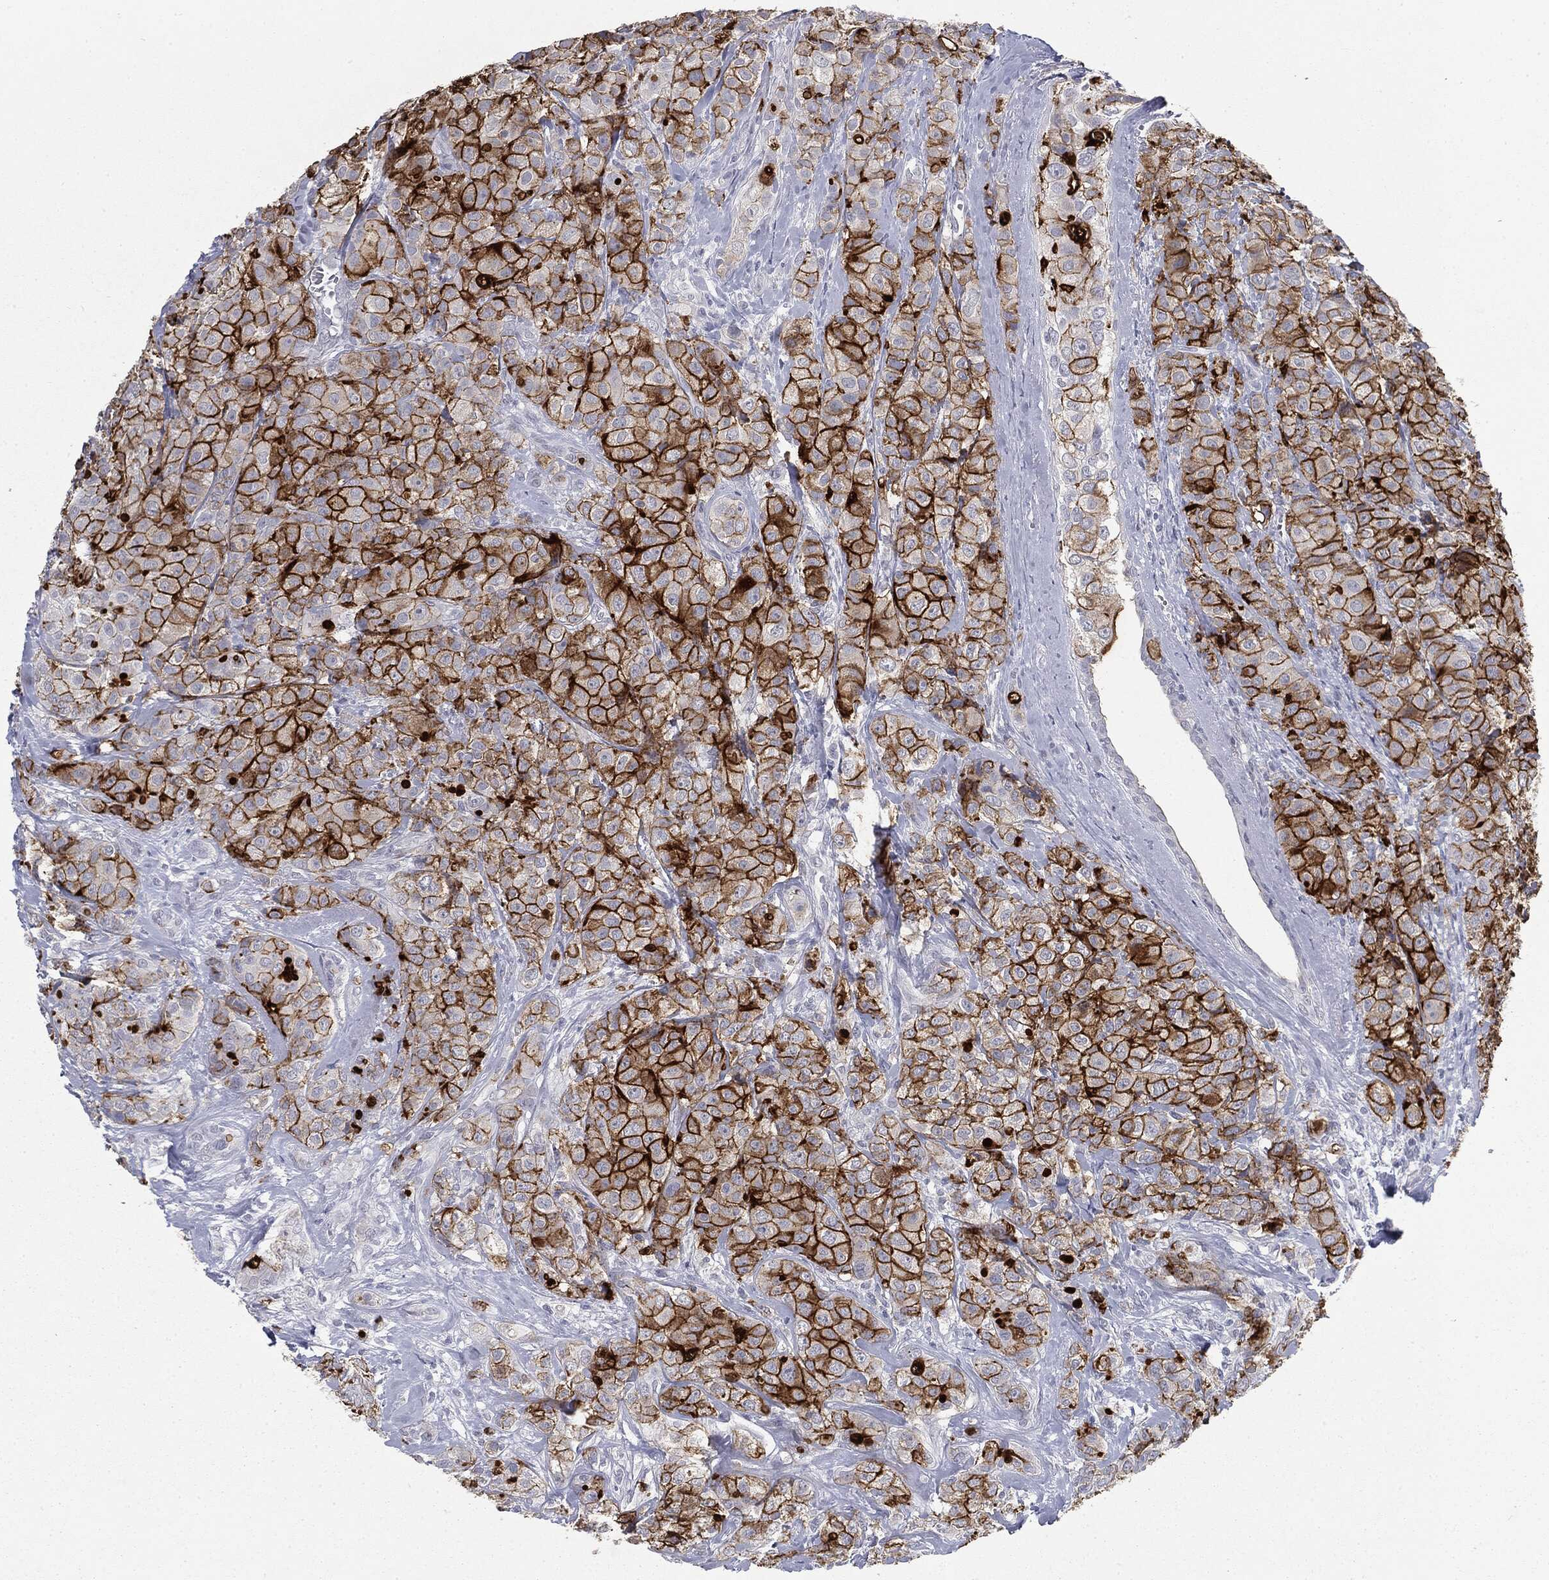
{"staining": {"intensity": "strong", "quantity": ">75%", "location": "cytoplasmic/membranous"}, "tissue": "breast cancer", "cell_type": "Tumor cells", "image_type": "cancer", "snomed": [{"axis": "morphology", "description": "Normal tissue, NOS"}, {"axis": "morphology", "description": "Duct carcinoma"}, {"axis": "topography", "description": "Breast"}], "caption": "Immunohistochemical staining of breast cancer displays high levels of strong cytoplasmic/membranous expression in approximately >75% of tumor cells.", "gene": "MUC1", "patient": {"sex": "female", "age": 43}}